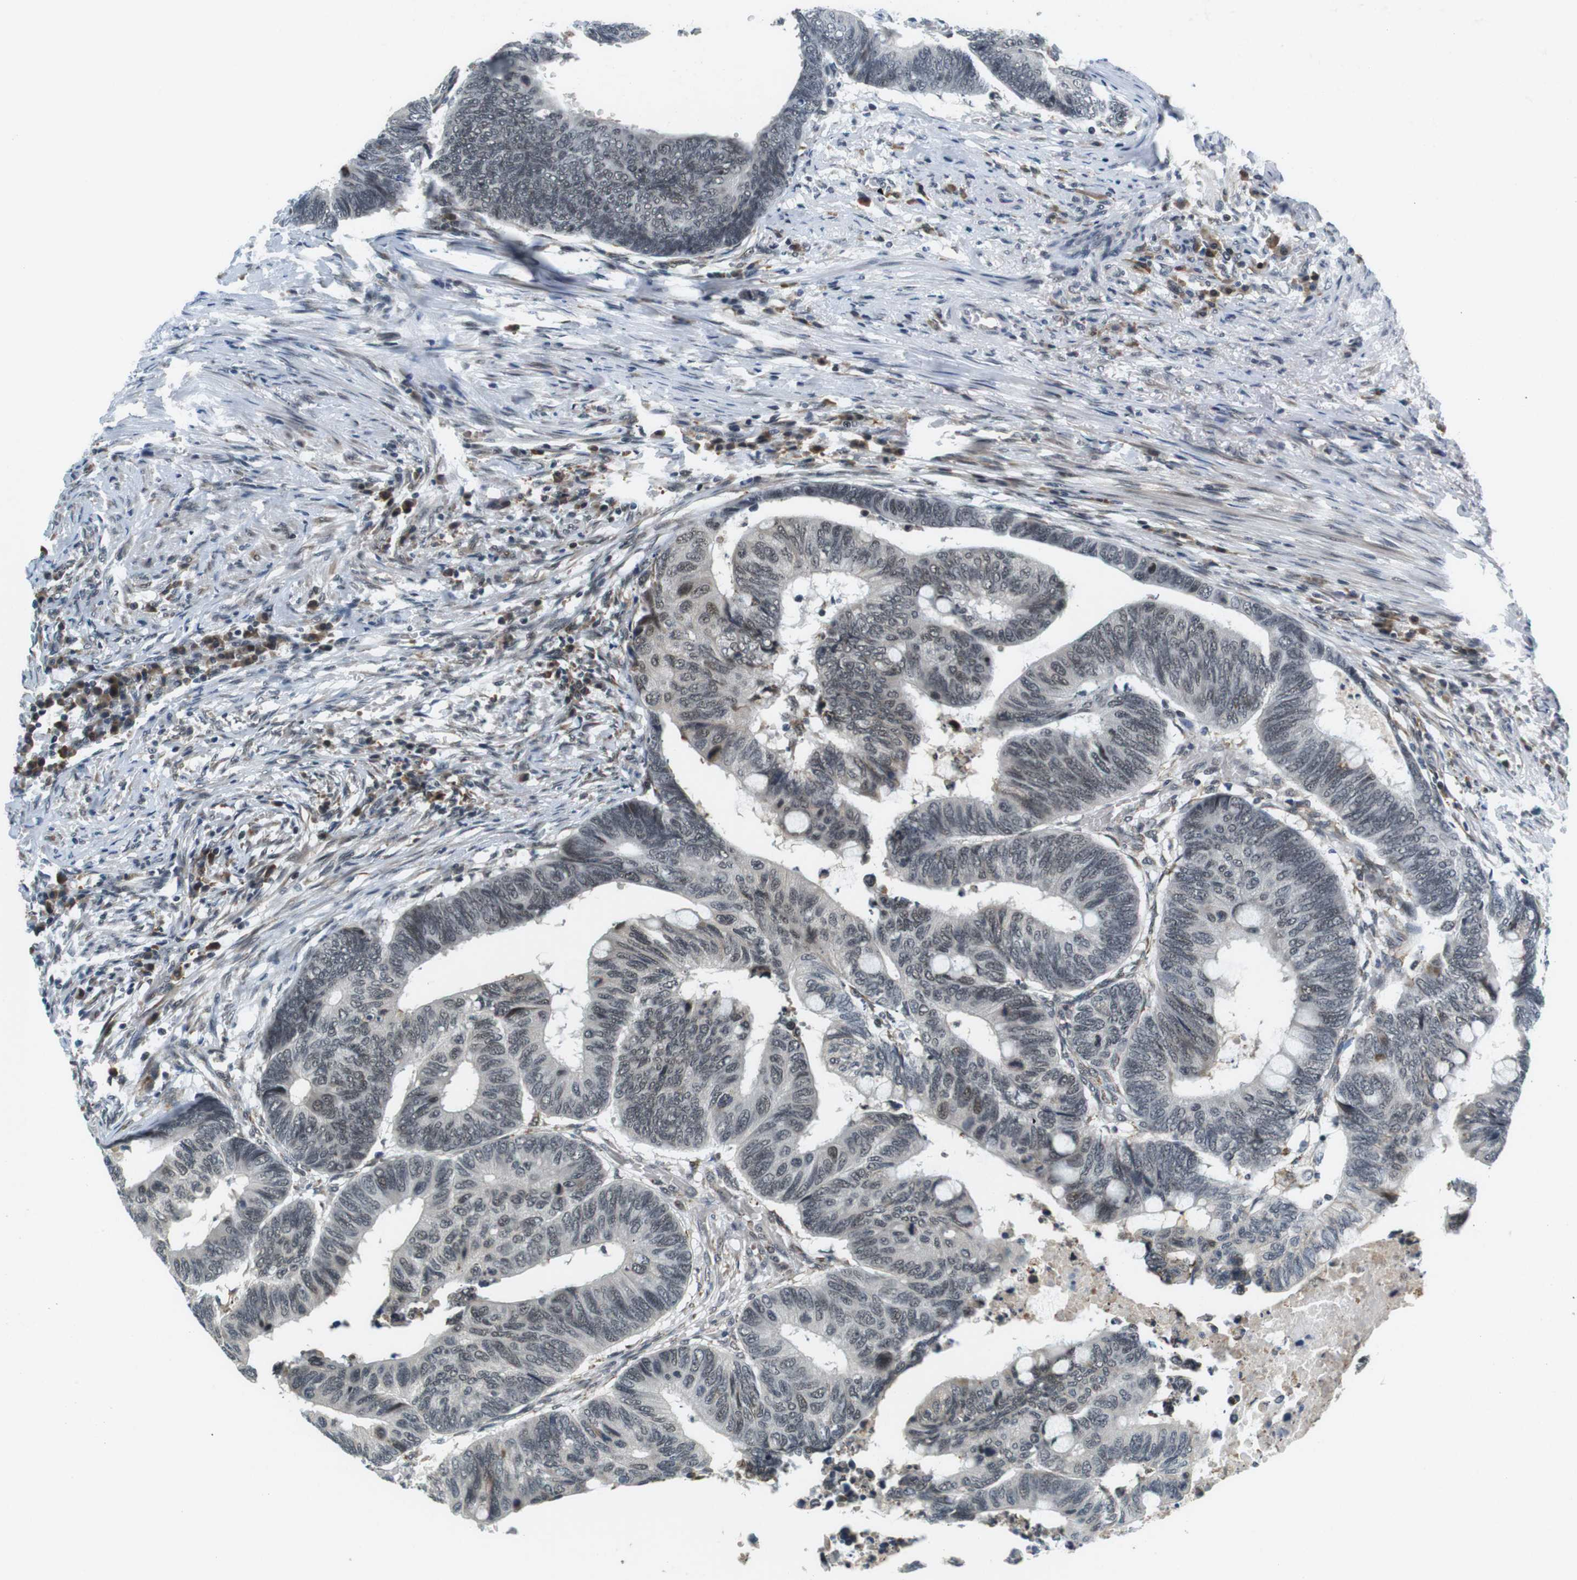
{"staining": {"intensity": "weak", "quantity": "25%-75%", "location": "nuclear"}, "tissue": "colorectal cancer", "cell_type": "Tumor cells", "image_type": "cancer", "snomed": [{"axis": "morphology", "description": "Normal tissue, NOS"}, {"axis": "morphology", "description": "Adenocarcinoma, NOS"}, {"axis": "topography", "description": "Rectum"}, {"axis": "topography", "description": "Peripheral nerve tissue"}], "caption": "Protein staining shows weak nuclear expression in approximately 25%-75% of tumor cells in colorectal cancer. (DAB IHC with brightfield microscopy, high magnification).", "gene": "RNF38", "patient": {"sex": "male", "age": 92}}